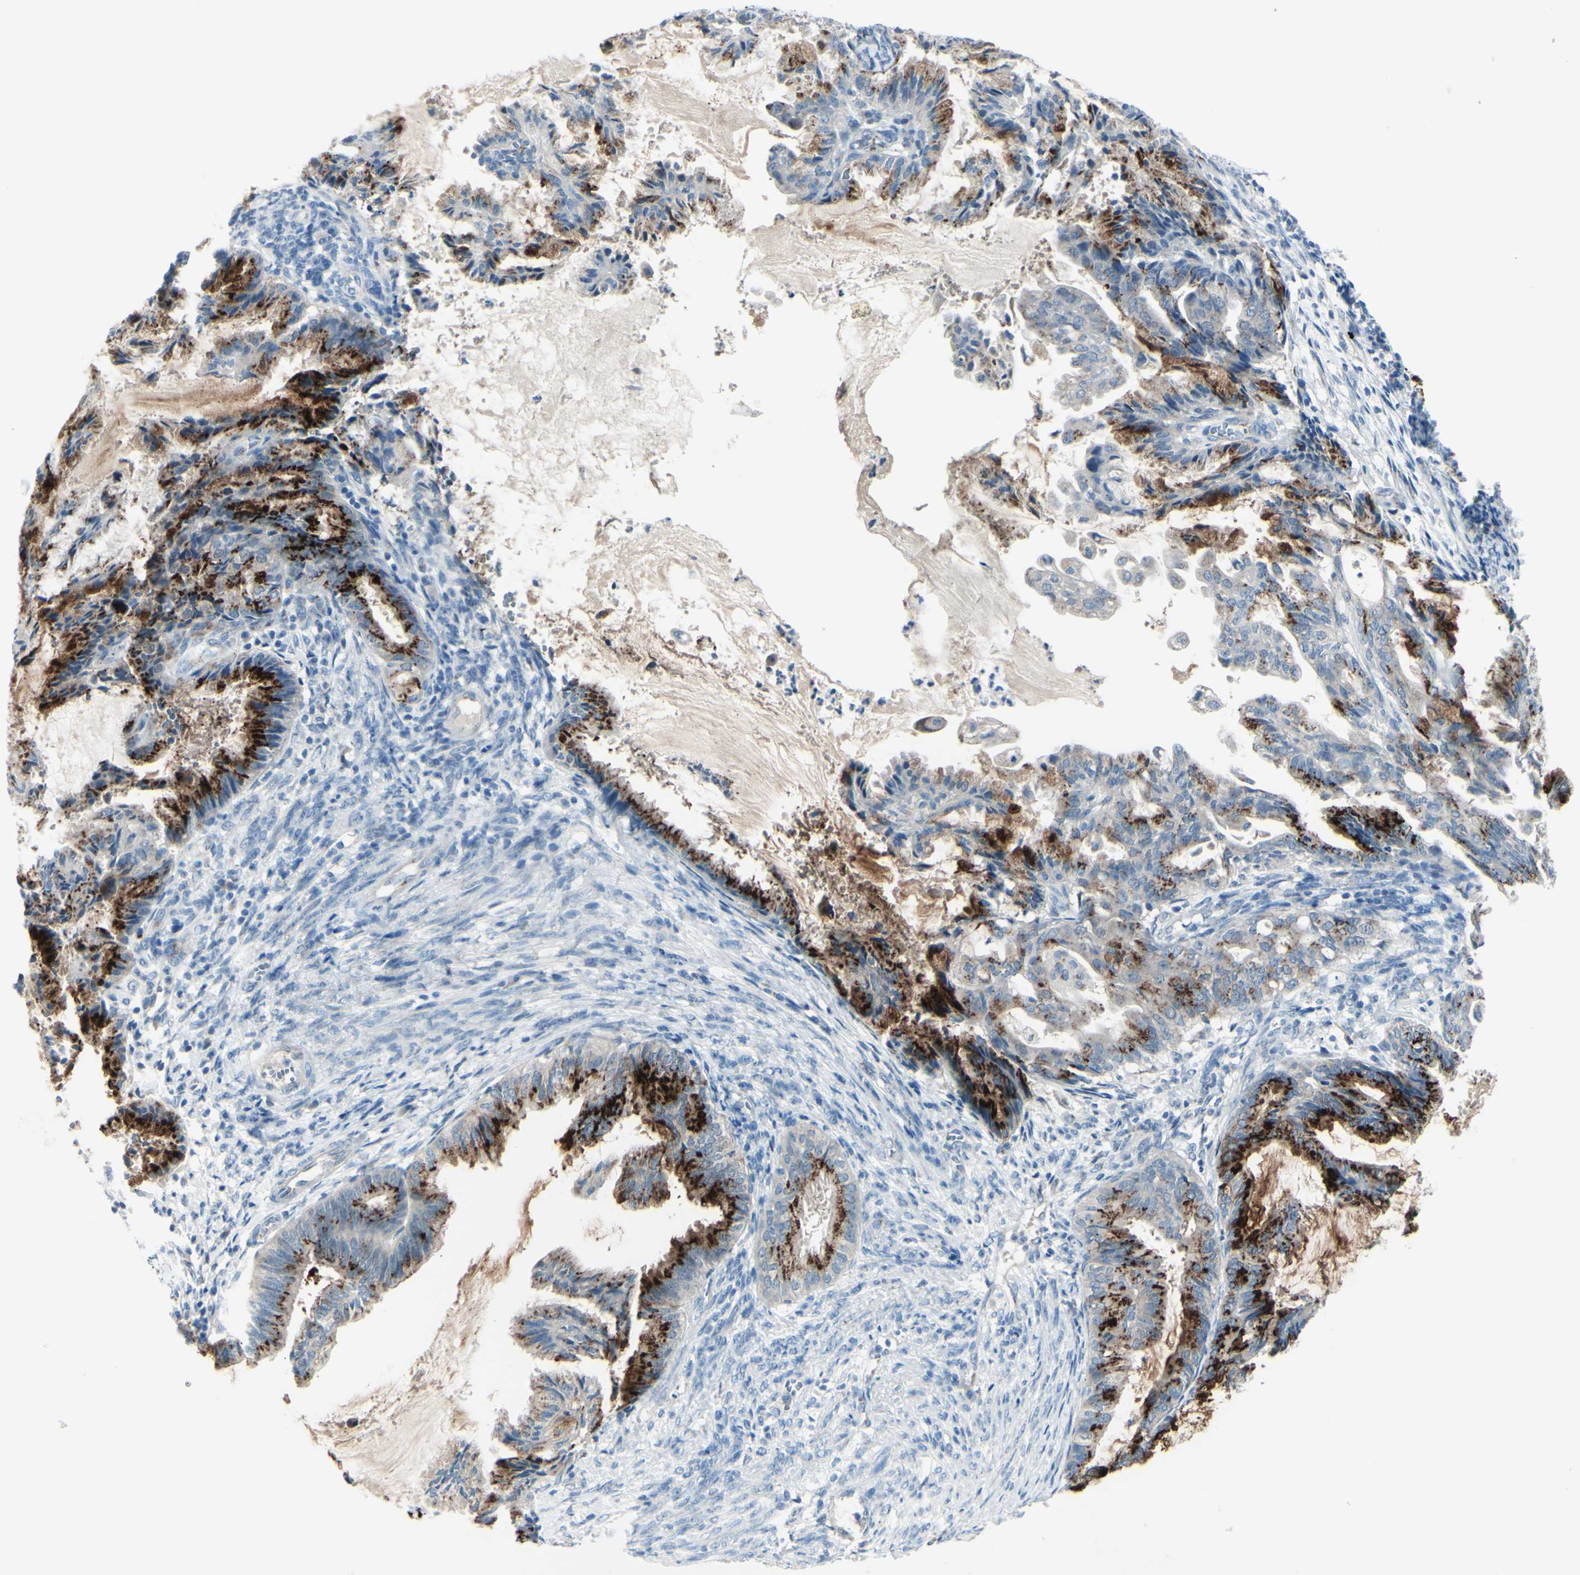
{"staining": {"intensity": "strong", "quantity": ">75%", "location": "cytoplasmic/membranous"}, "tissue": "endometrial cancer", "cell_type": "Tumor cells", "image_type": "cancer", "snomed": [{"axis": "morphology", "description": "Adenocarcinoma, NOS"}, {"axis": "topography", "description": "Endometrium"}], "caption": "The image displays staining of adenocarcinoma (endometrial), revealing strong cytoplasmic/membranous protein staining (brown color) within tumor cells. (IHC, brightfield microscopy, high magnification).", "gene": "B4GALT1", "patient": {"sex": "female", "age": 86}}